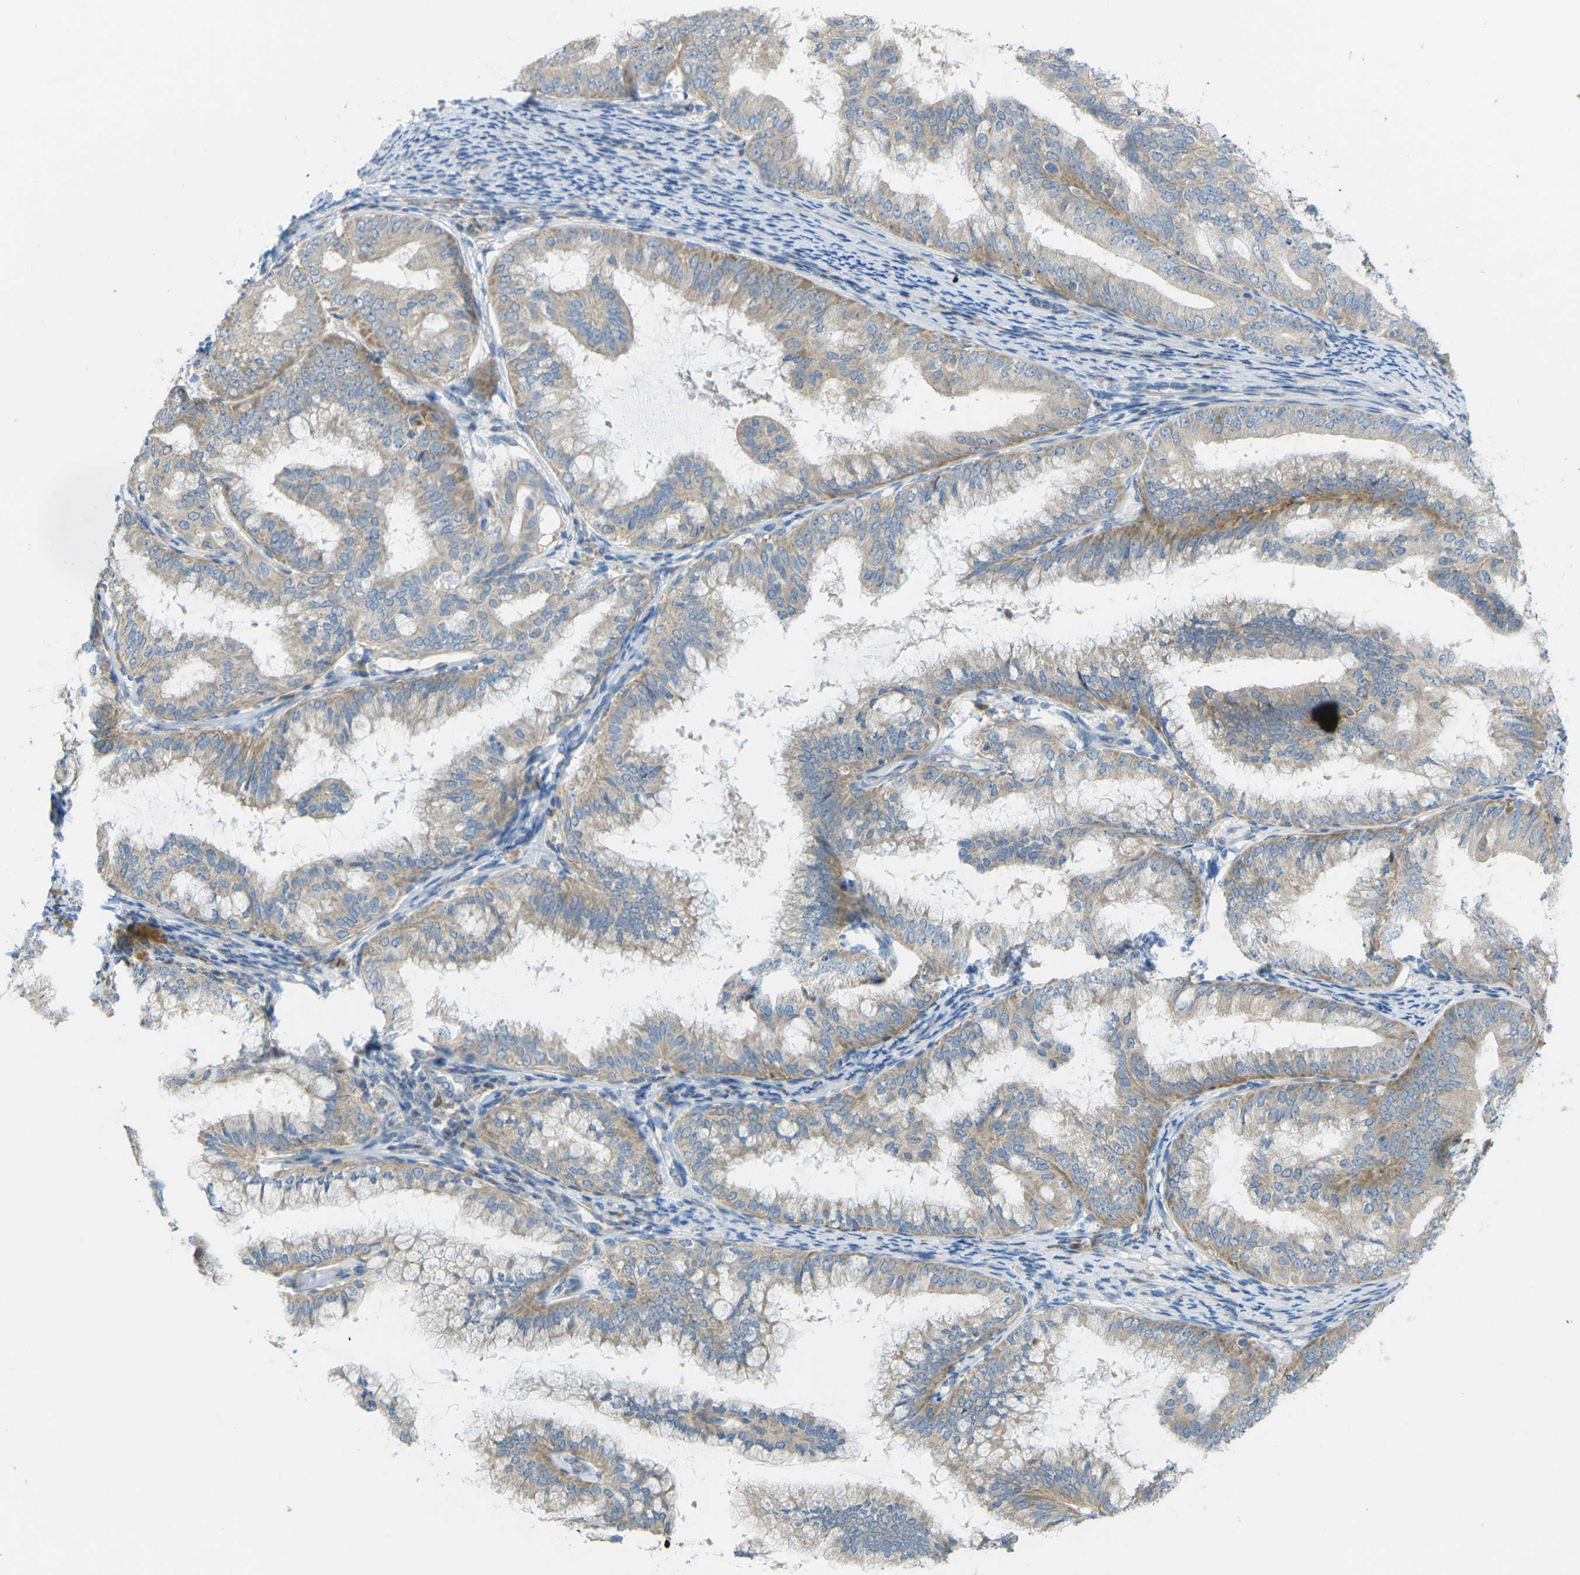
{"staining": {"intensity": "weak", "quantity": ">75%", "location": "cytoplasmic/membranous"}, "tissue": "endometrial cancer", "cell_type": "Tumor cells", "image_type": "cancer", "snomed": [{"axis": "morphology", "description": "Adenocarcinoma, NOS"}, {"axis": "topography", "description": "Endometrium"}], "caption": "About >75% of tumor cells in endometrial adenocarcinoma exhibit weak cytoplasmic/membranous protein expression as visualized by brown immunohistochemical staining.", "gene": "MYLK4", "patient": {"sex": "female", "age": 63}}